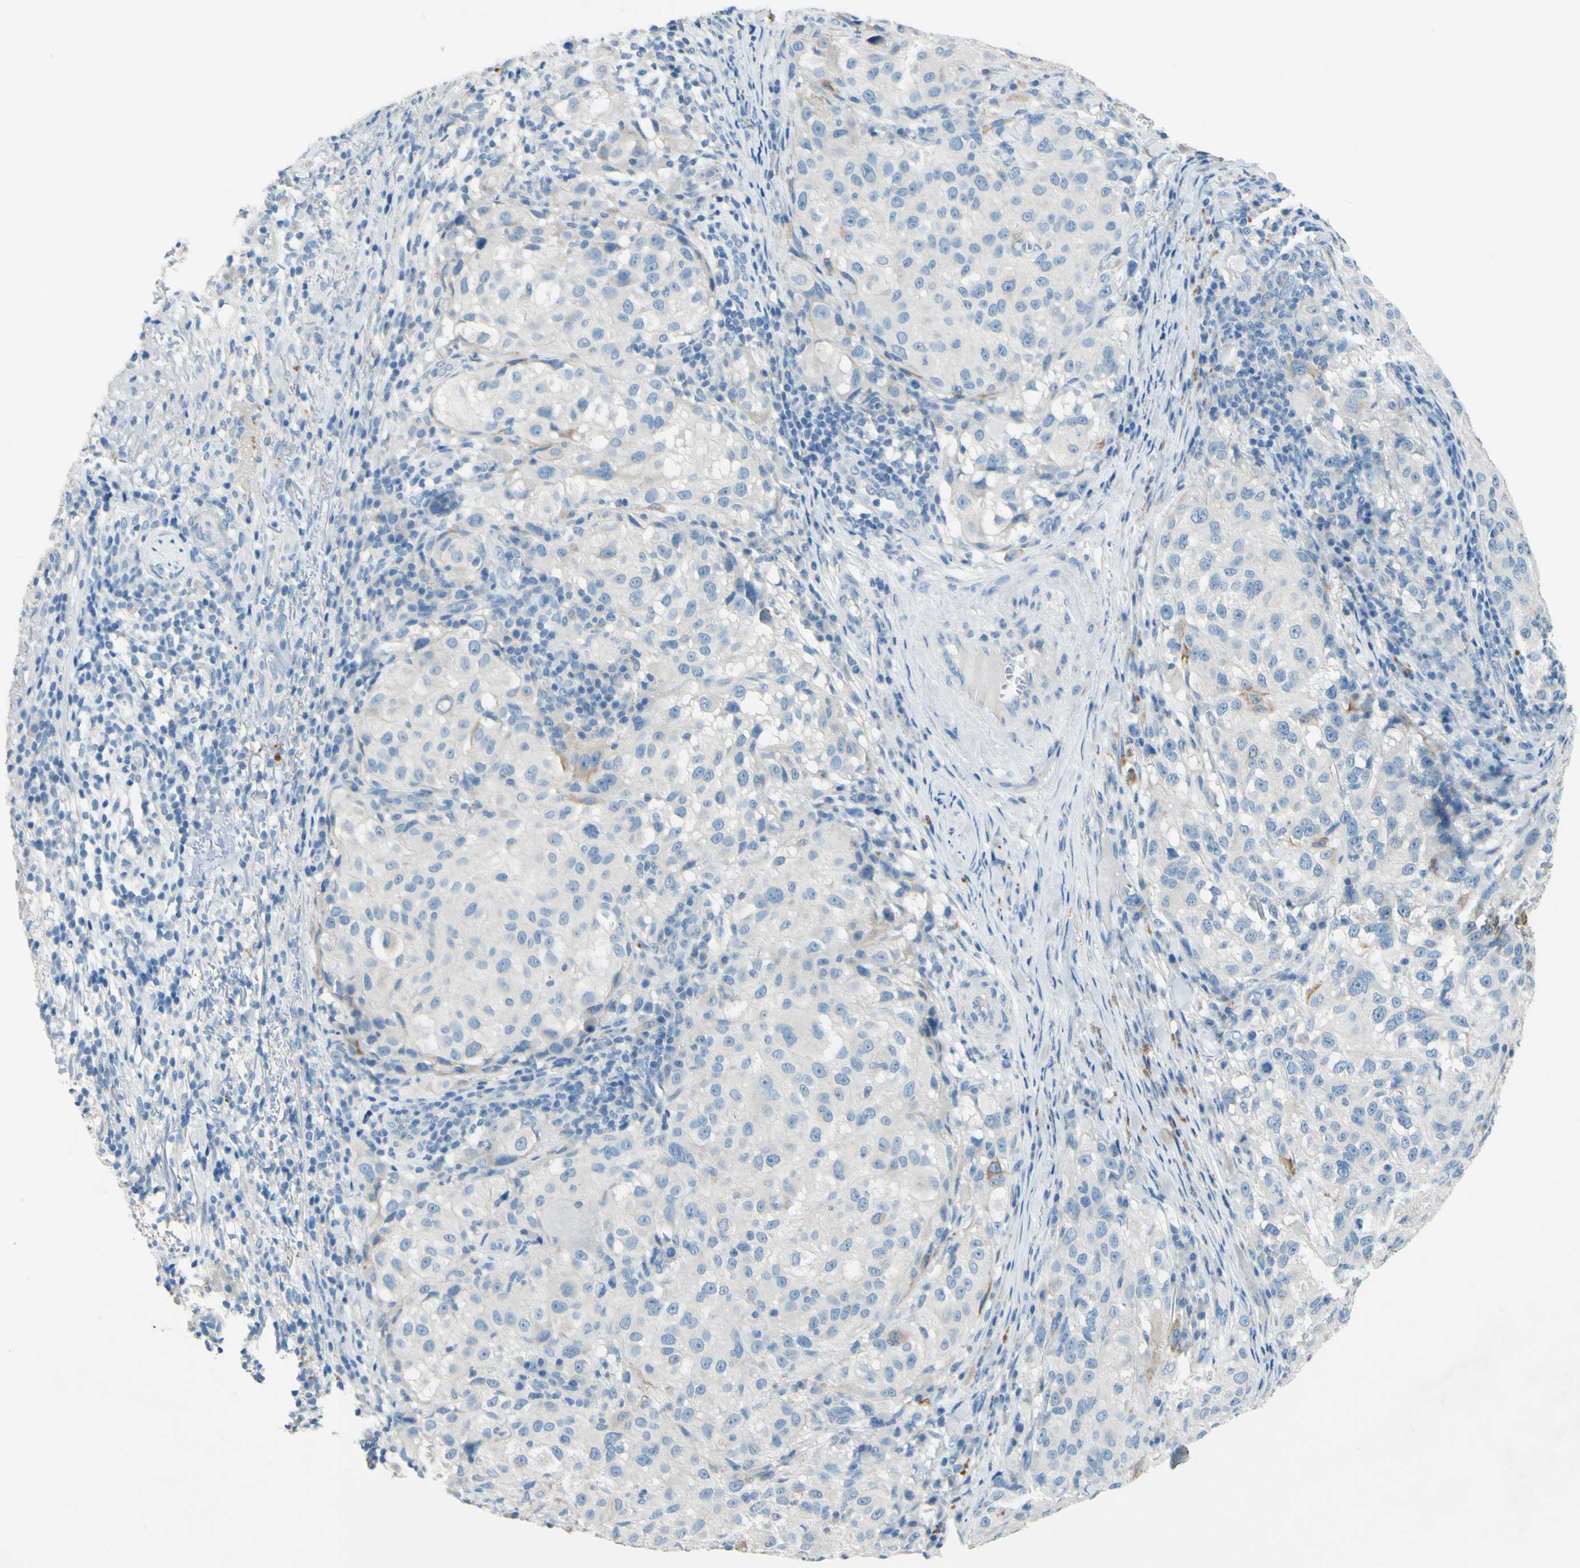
{"staining": {"intensity": "negative", "quantity": "none", "location": "none"}, "tissue": "melanoma", "cell_type": "Tumor cells", "image_type": "cancer", "snomed": [{"axis": "morphology", "description": "Necrosis, NOS"}, {"axis": "morphology", "description": "Malignant melanoma, NOS"}, {"axis": "topography", "description": "Skin"}], "caption": "IHC photomicrograph of neoplastic tissue: human melanoma stained with DAB shows no significant protein staining in tumor cells.", "gene": "CDH10", "patient": {"sex": "female", "age": 87}}